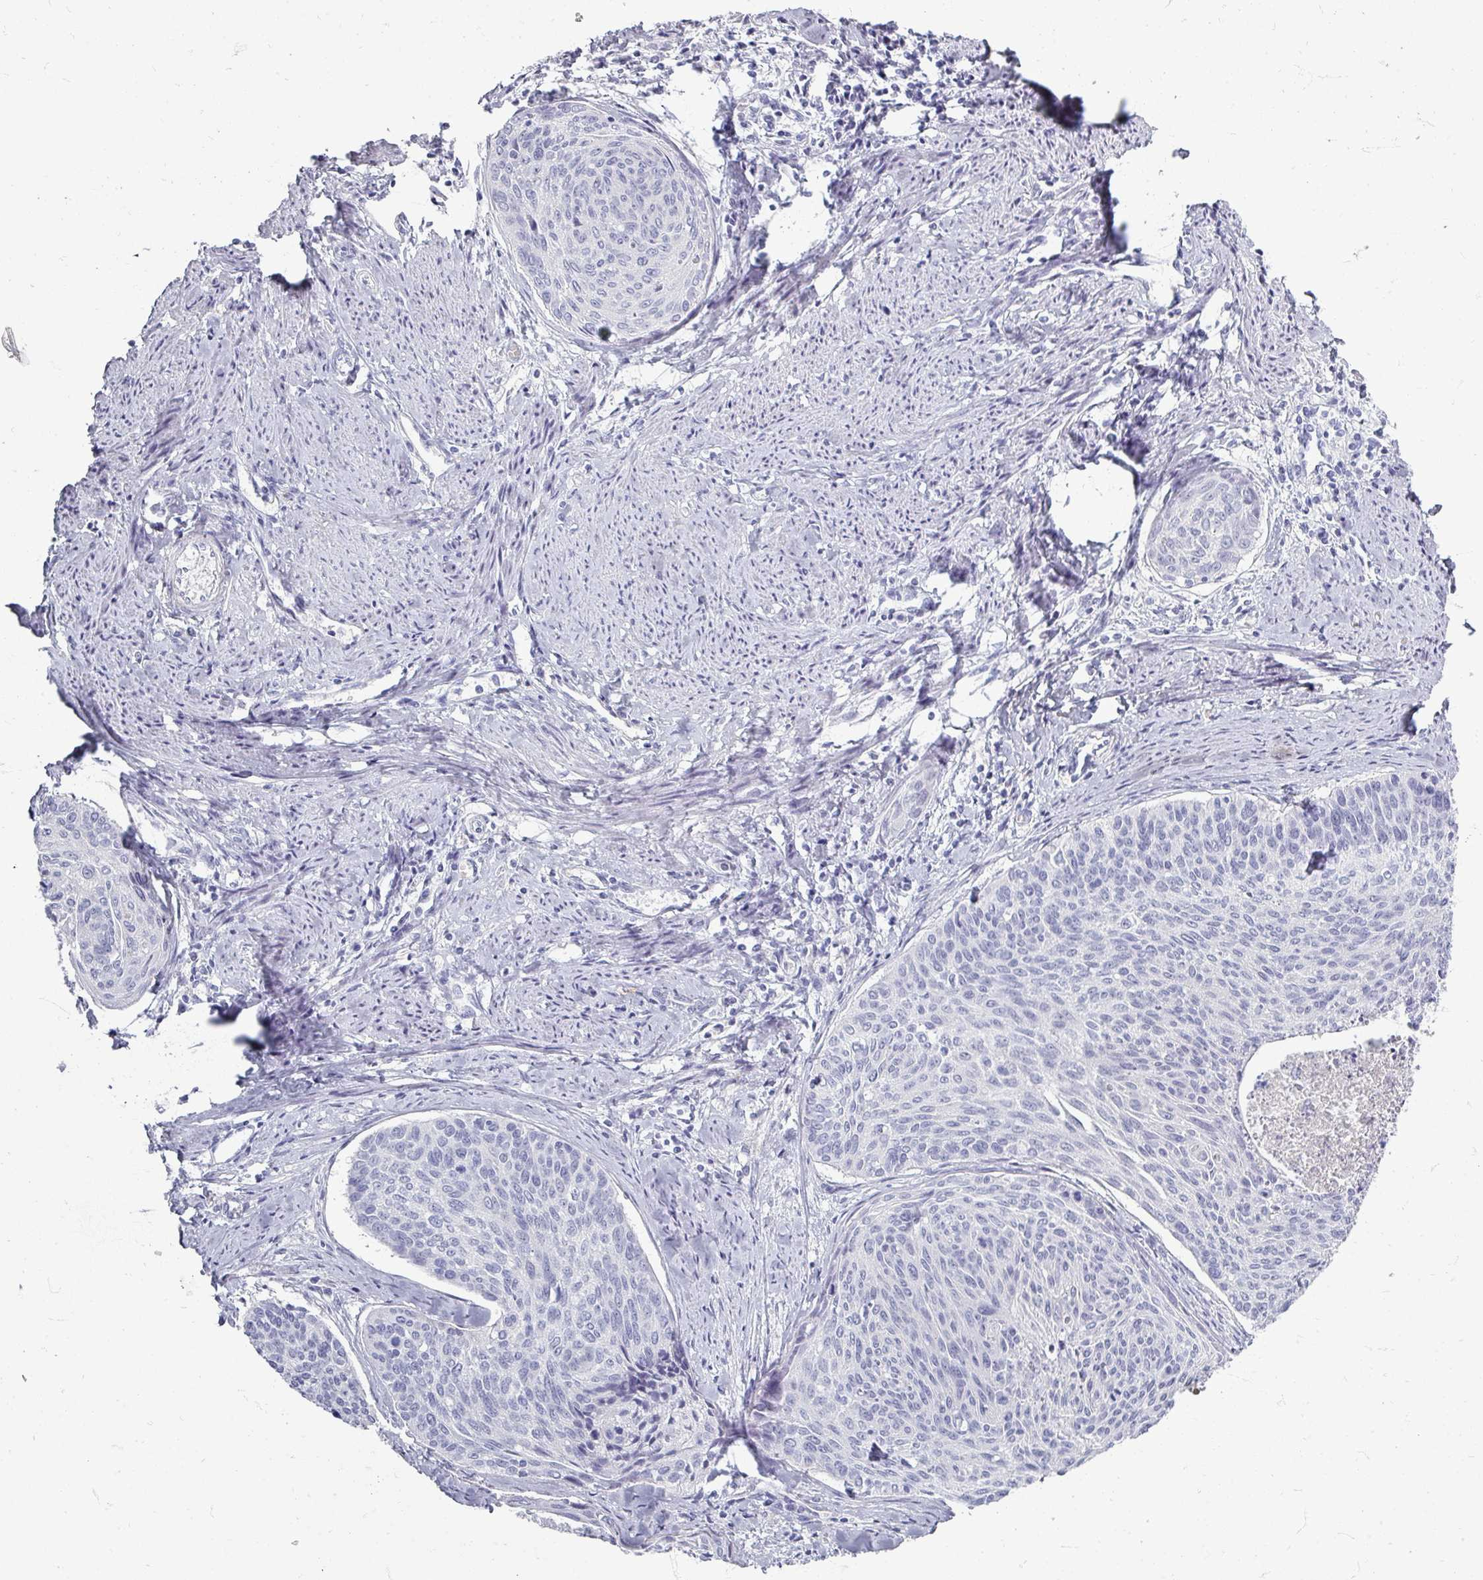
{"staining": {"intensity": "negative", "quantity": "none", "location": "none"}, "tissue": "cervical cancer", "cell_type": "Tumor cells", "image_type": "cancer", "snomed": [{"axis": "morphology", "description": "Squamous cell carcinoma, NOS"}, {"axis": "topography", "description": "Cervix"}], "caption": "Immunohistochemistry (IHC) photomicrograph of squamous cell carcinoma (cervical) stained for a protein (brown), which reveals no positivity in tumor cells.", "gene": "ZNF878", "patient": {"sex": "female", "age": 55}}